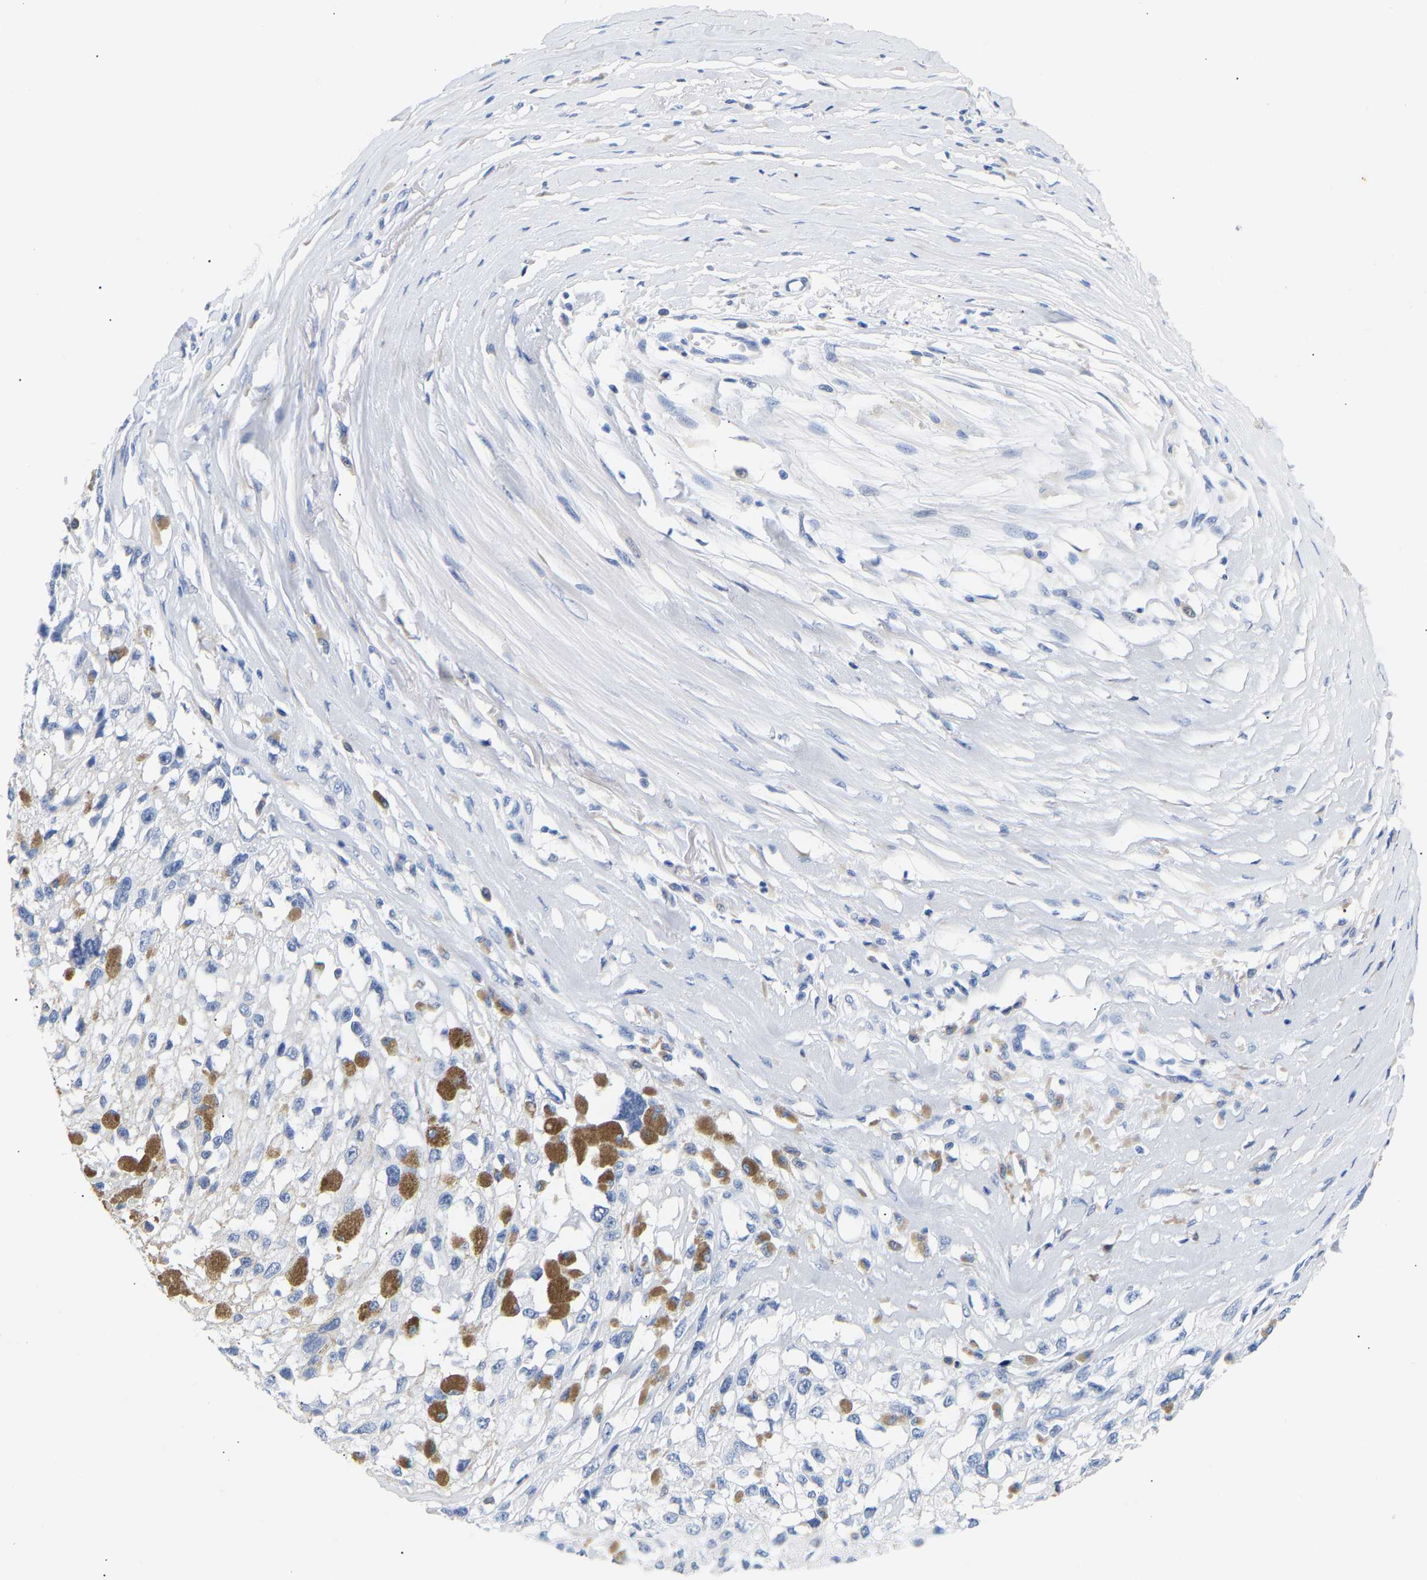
{"staining": {"intensity": "negative", "quantity": "none", "location": "none"}, "tissue": "melanoma", "cell_type": "Tumor cells", "image_type": "cancer", "snomed": [{"axis": "morphology", "description": "Malignant melanoma, Metastatic site"}, {"axis": "topography", "description": "Lymph node"}], "caption": "Micrograph shows no significant protein positivity in tumor cells of malignant melanoma (metastatic site).", "gene": "SPINK2", "patient": {"sex": "male", "age": 59}}